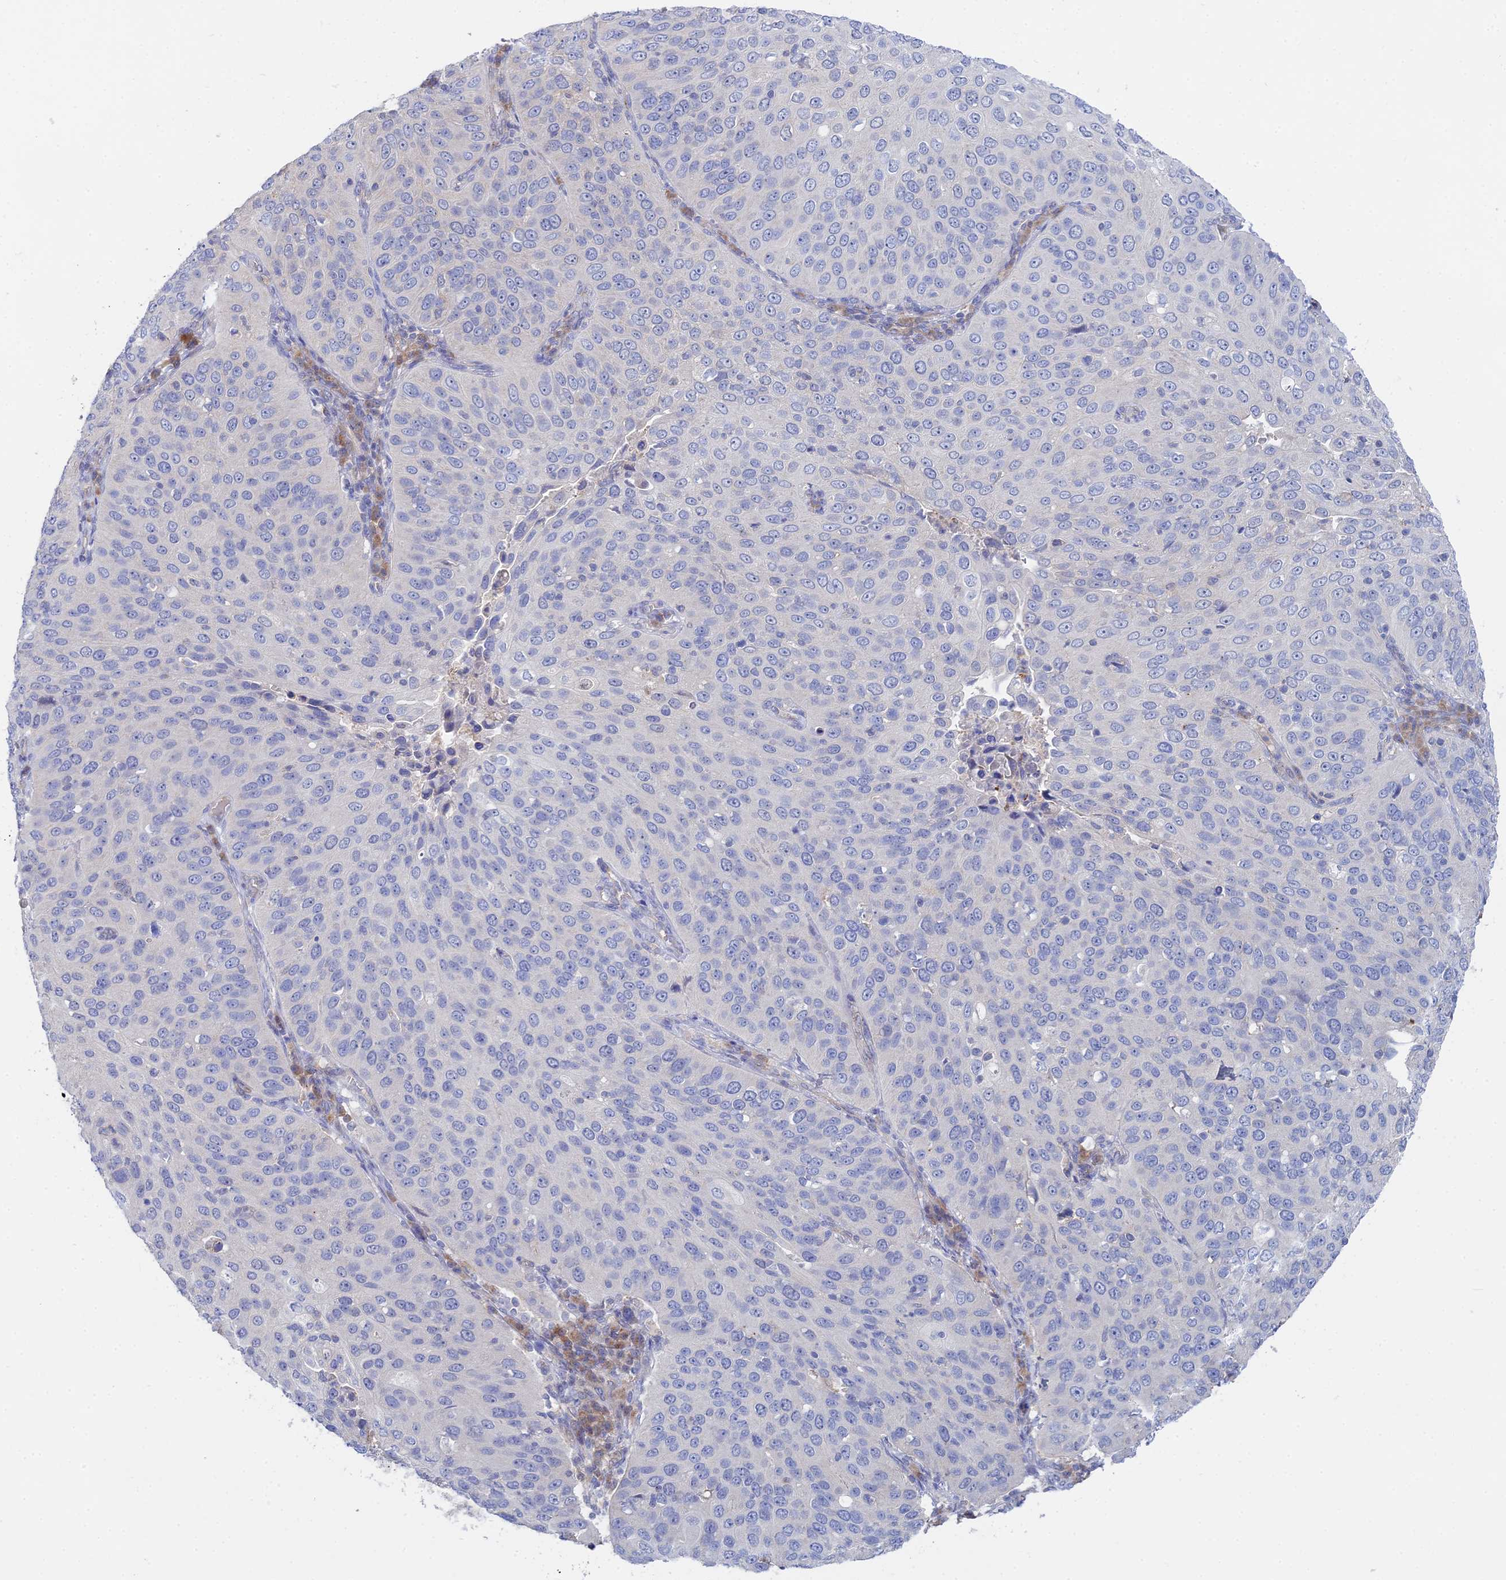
{"staining": {"intensity": "negative", "quantity": "none", "location": "none"}, "tissue": "cervical cancer", "cell_type": "Tumor cells", "image_type": "cancer", "snomed": [{"axis": "morphology", "description": "Squamous cell carcinoma, NOS"}, {"axis": "topography", "description": "Cervix"}], "caption": "IHC of squamous cell carcinoma (cervical) reveals no positivity in tumor cells.", "gene": "DNAH14", "patient": {"sex": "female", "age": 36}}